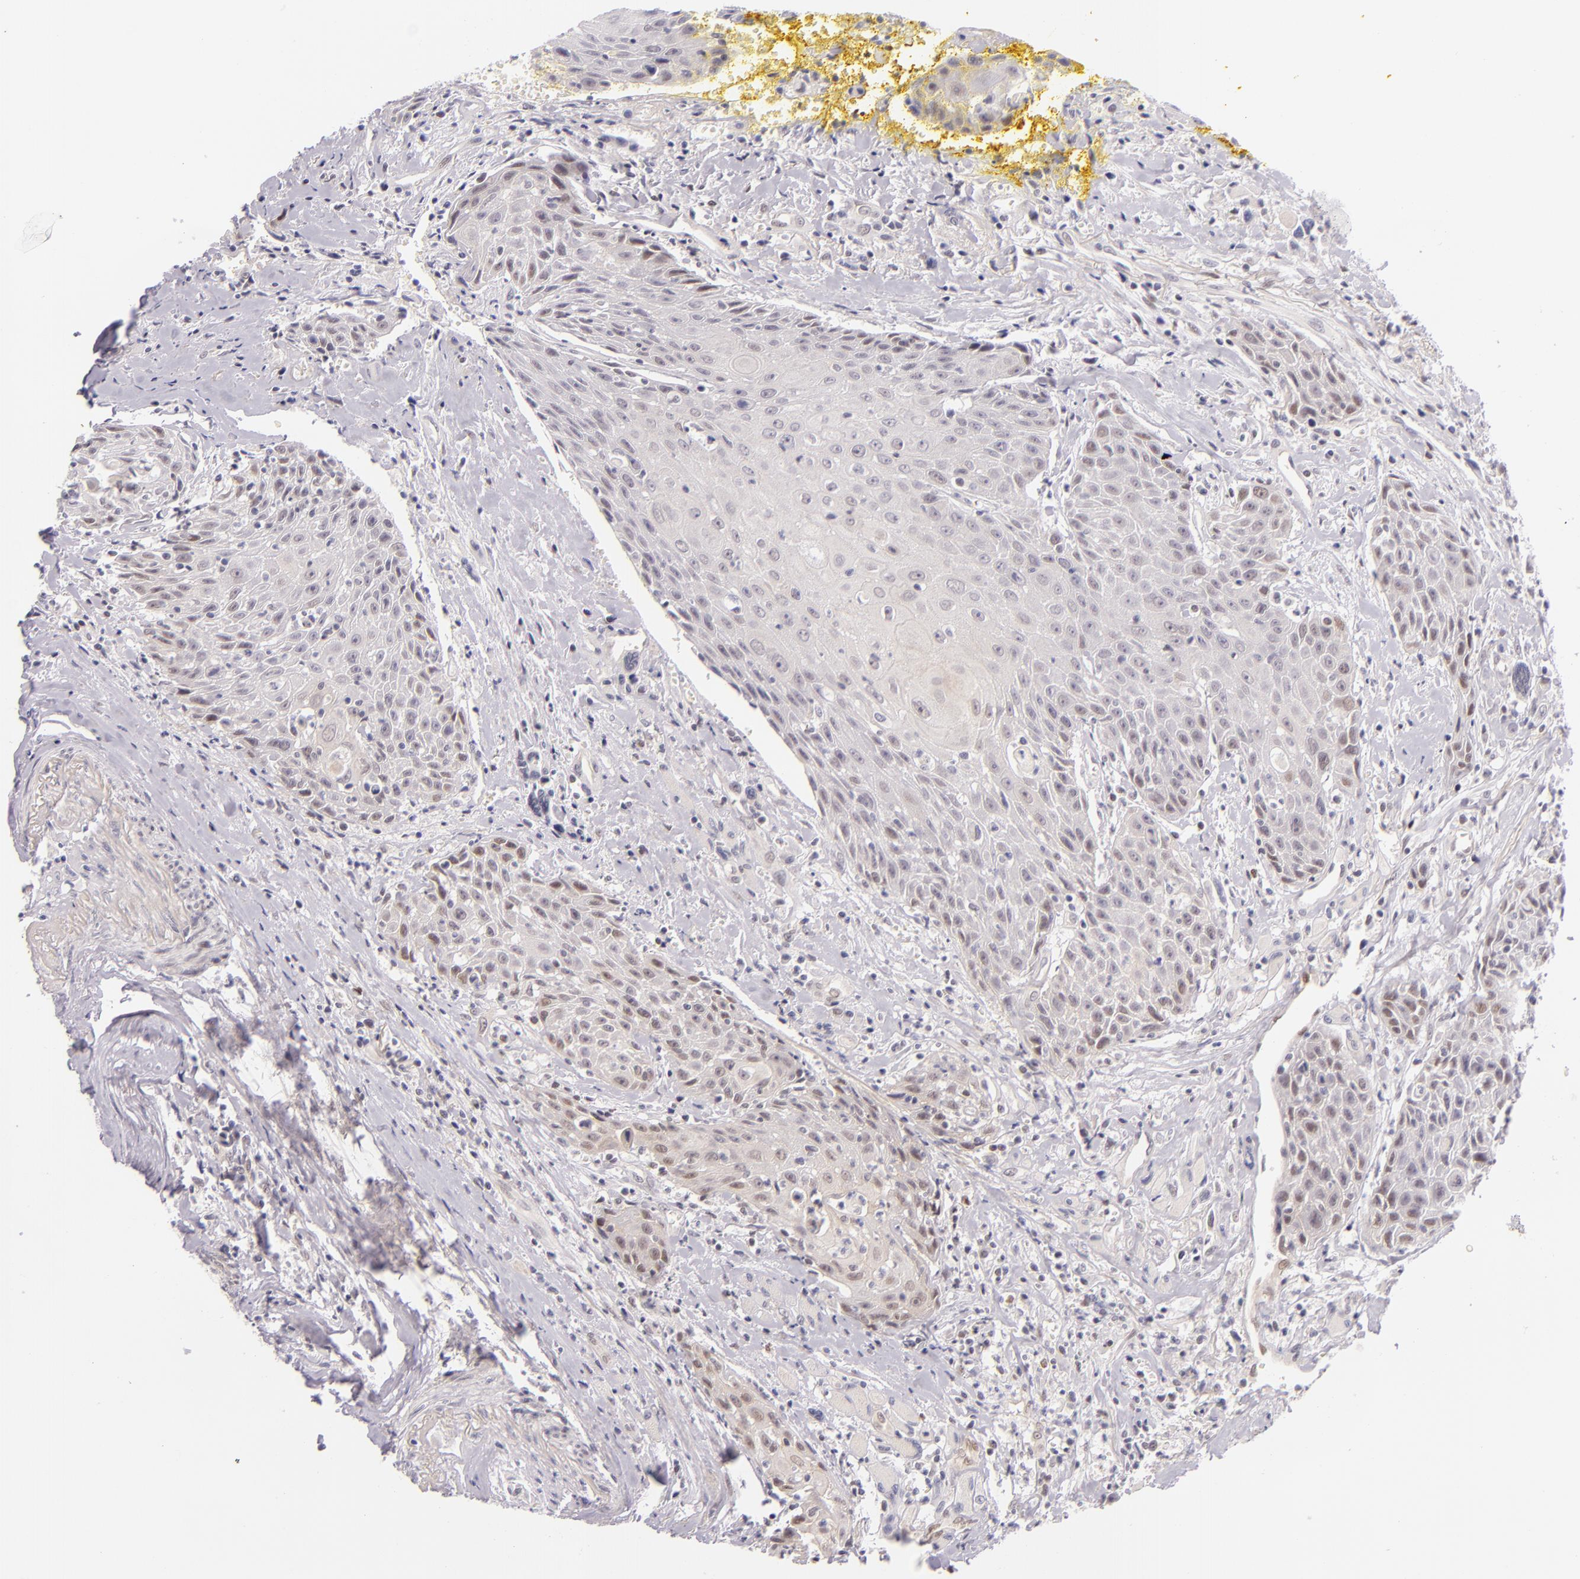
{"staining": {"intensity": "weak", "quantity": "<25%", "location": "nuclear"}, "tissue": "head and neck cancer", "cell_type": "Tumor cells", "image_type": "cancer", "snomed": [{"axis": "morphology", "description": "Squamous cell carcinoma, NOS"}, {"axis": "topography", "description": "Oral tissue"}, {"axis": "topography", "description": "Head-Neck"}], "caption": "The micrograph displays no staining of tumor cells in head and neck cancer (squamous cell carcinoma).", "gene": "BCL3", "patient": {"sex": "female", "age": 82}}